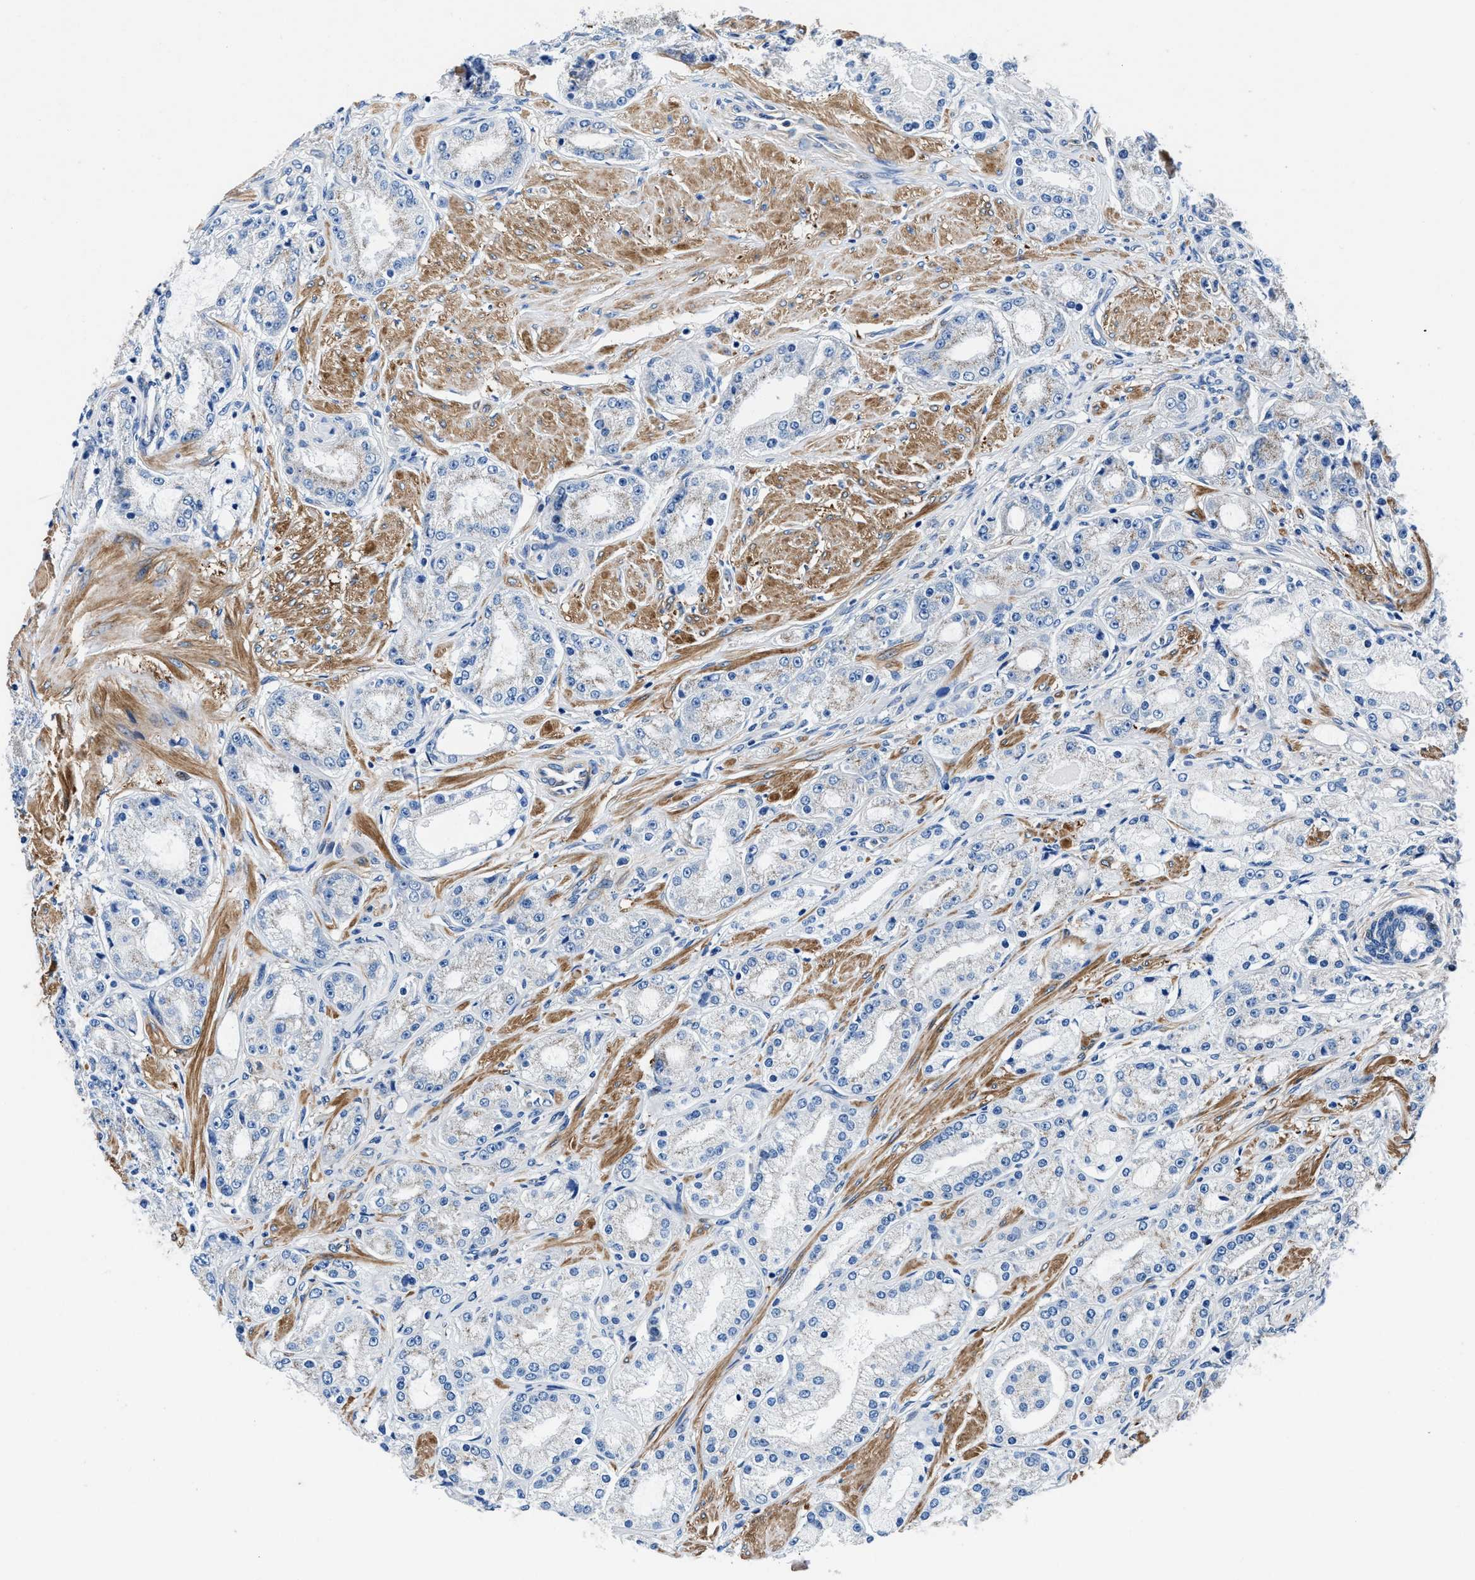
{"staining": {"intensity": "weak", "quantity": "<25%", "location": "cytoplasmic/membranous"}, "tissue": "prostate cancer", "cell_type": "Tumor cells", "image_type": "cancer", "snomed": [{"axis": "morphology", "description": "Adenocarcinoma, Low grade"}, {"axis": "topography", "description": "Prostate"}], "caption": "Tumor cells show no significant positivity in prostate cancer.", "gene": "NEU1", "patient": {"sex": "male", "age": 63}}